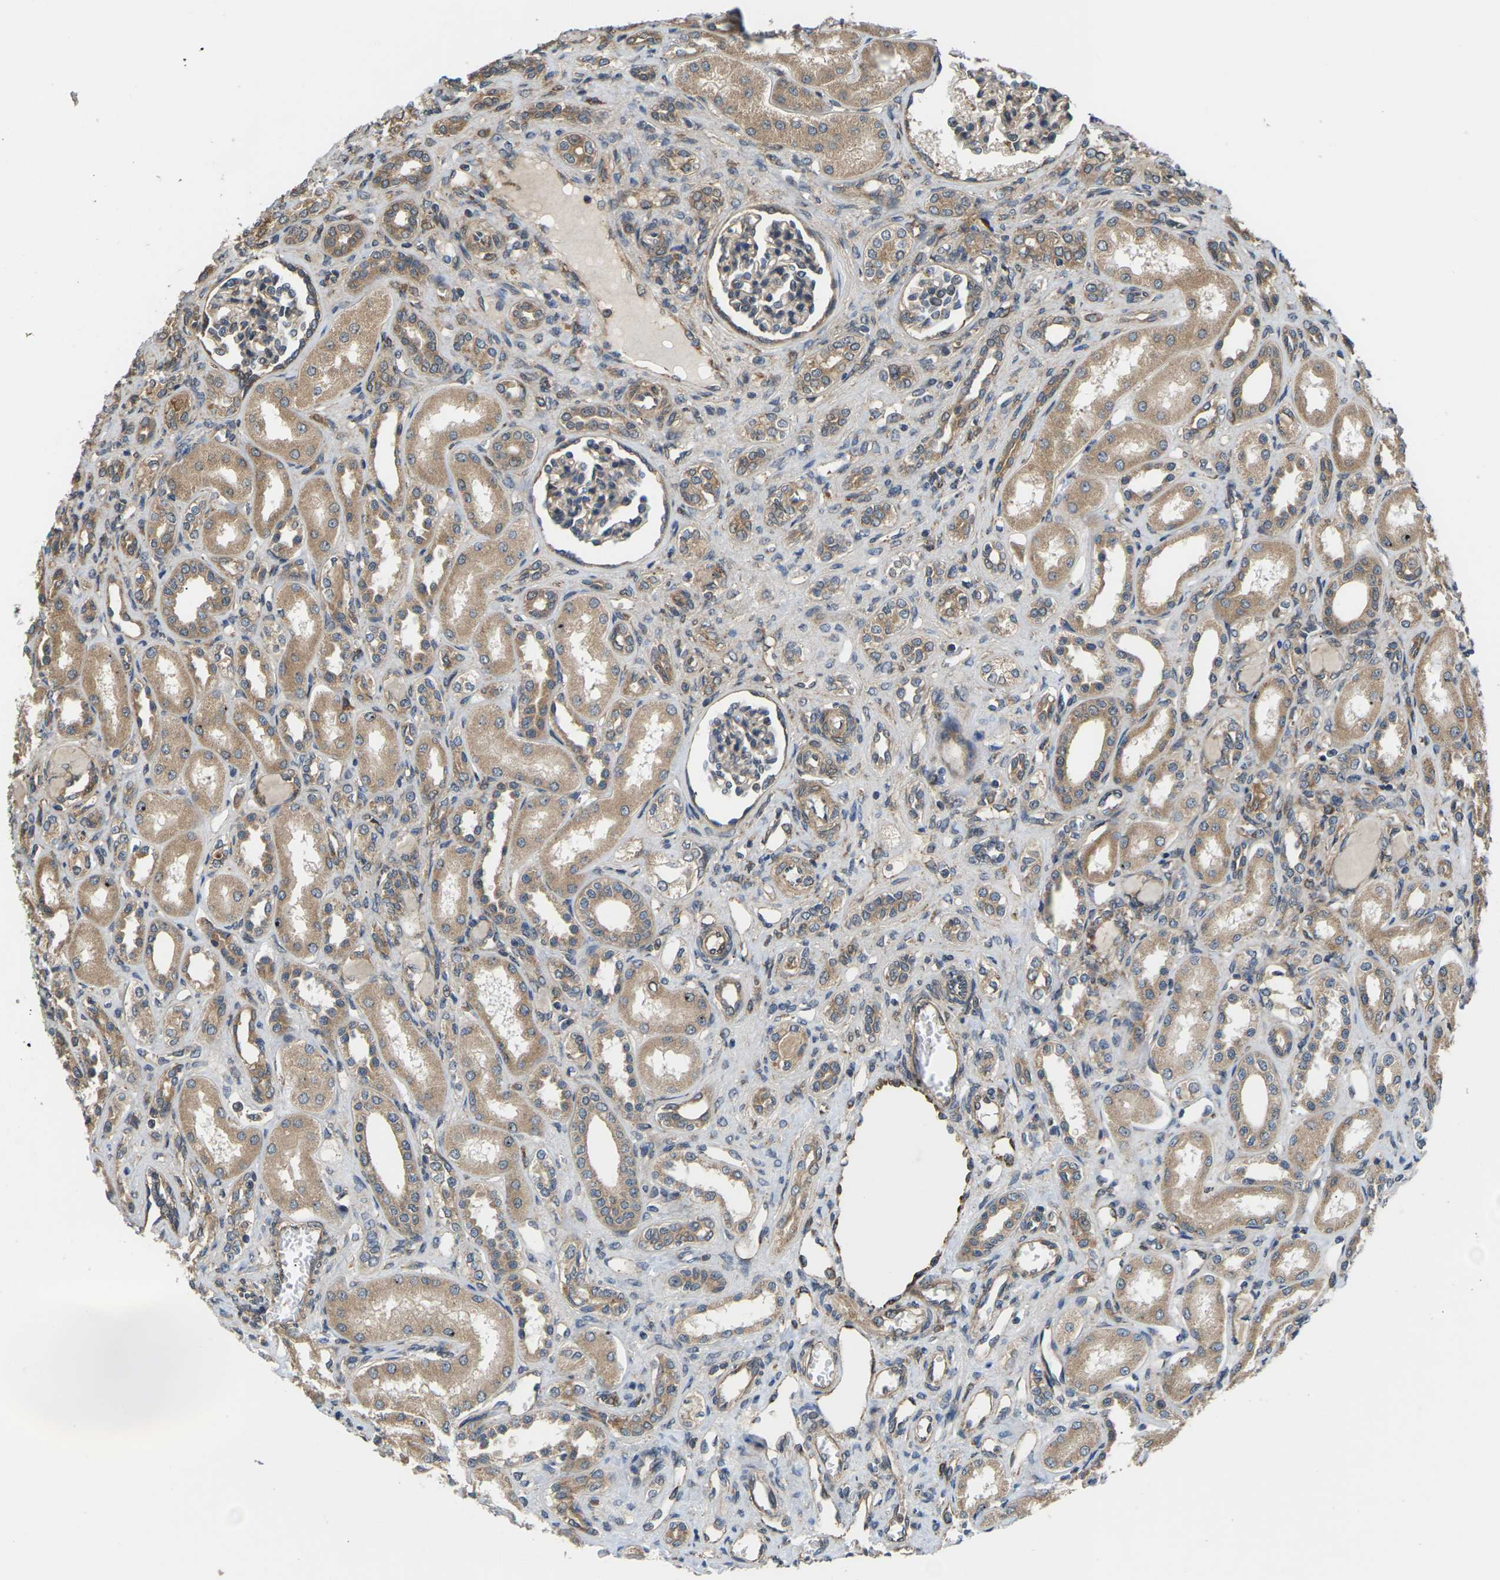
{"staining": {"intensity": "weak", "quantity": ">75%", "location": "cytoplasmic/membranous"}, "tissue": "kidney", "cell_type": "Cells in glomeruli", "image_type": "normal", "snomed": [{"axis": "morphology", "description": "Normal tissue, NOS"}, {"axis": "topography", "description": "Kidney"}], "caption": "Kidney stained with immunohistochemistry (IHC) shows weak cytoplasmic/membranous positivity in about >75% of cells in glomeruli.", "gene": "NRAS", "patient": {"sex": "male", "age": 7}}